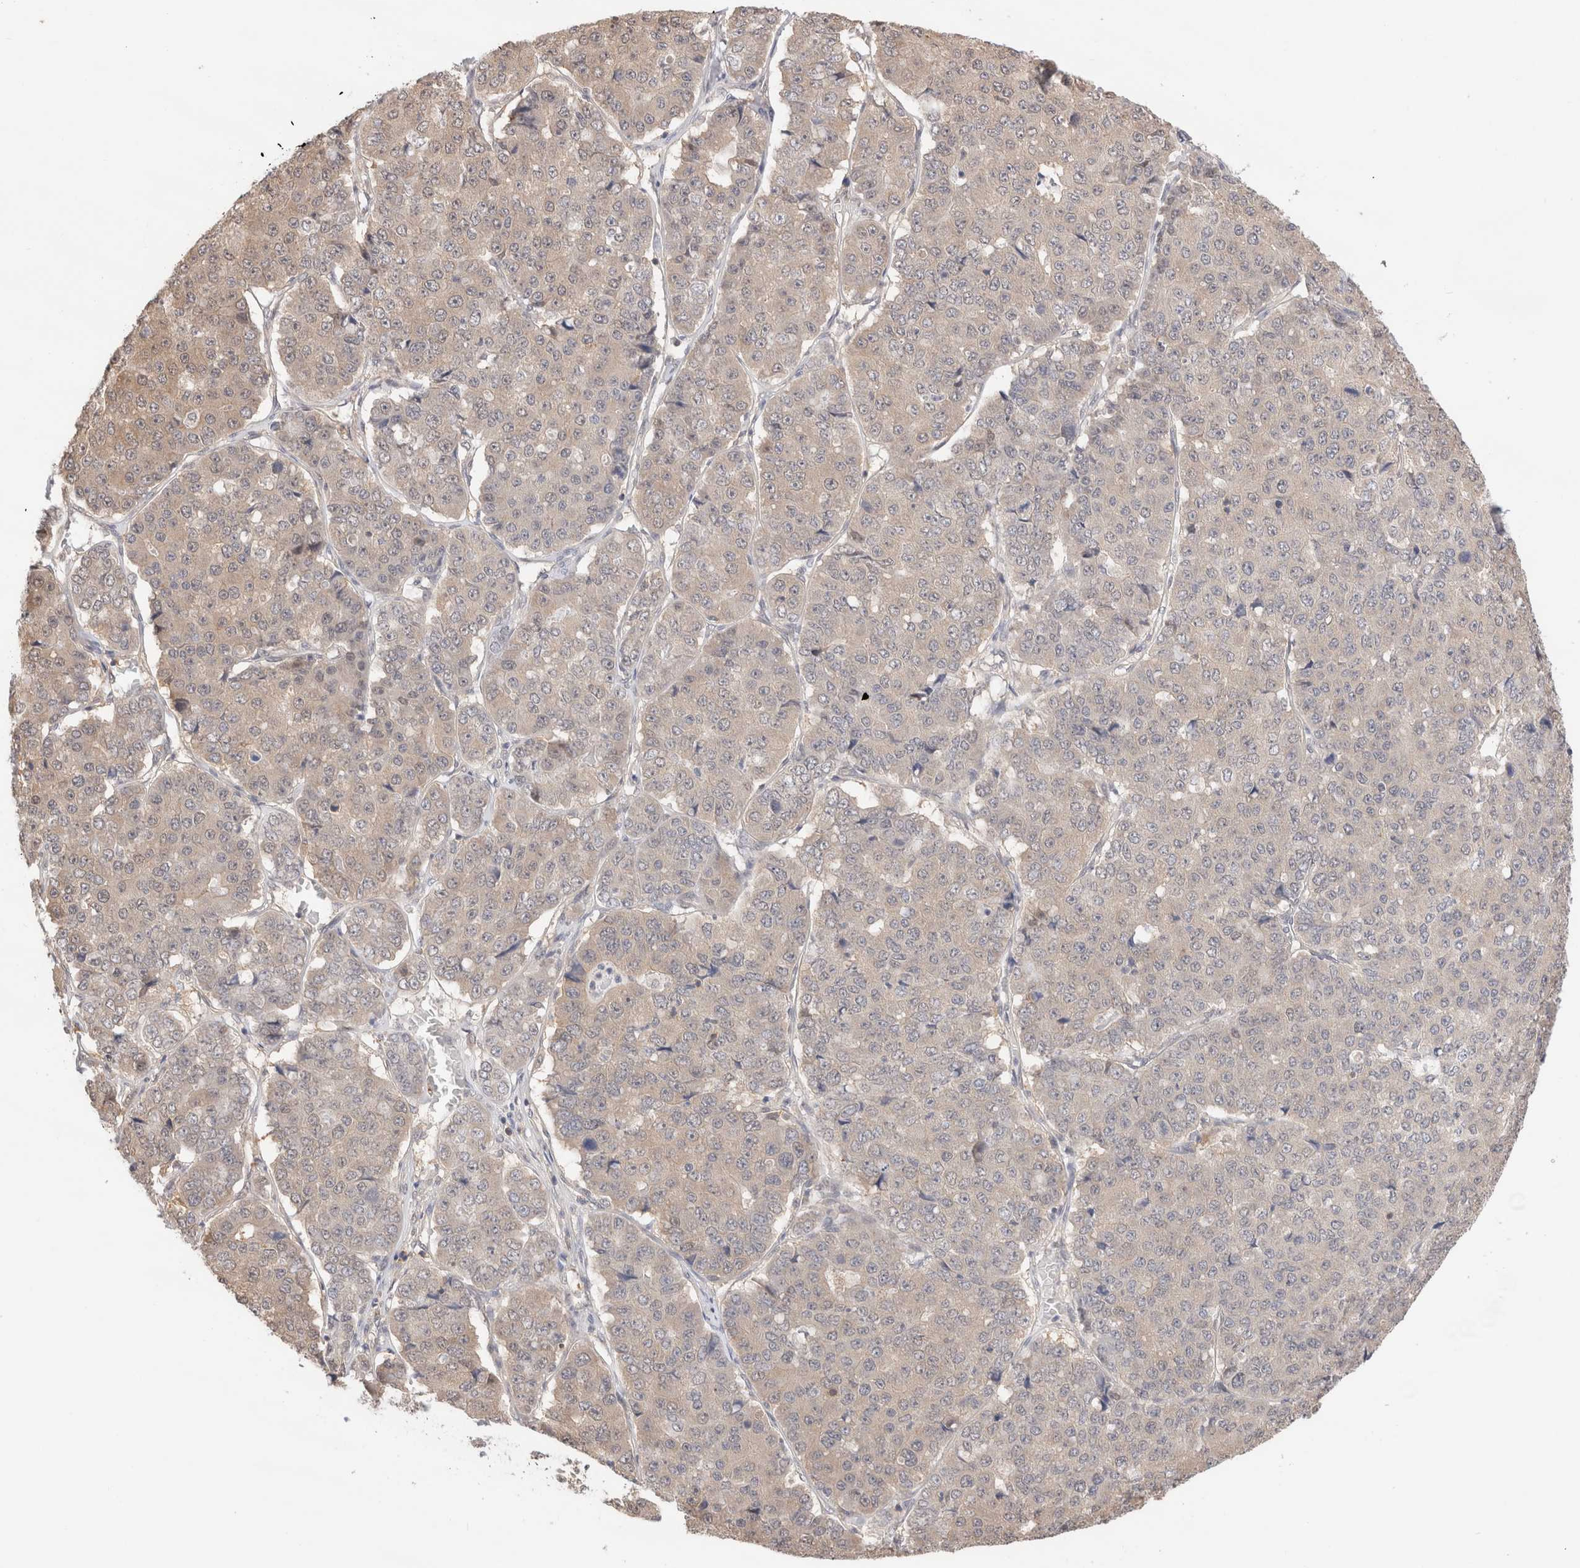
{"staining": {"intensity": "weak", "quantity": "25%-75%", "location": "cytoplasmic/membranous"}, "tissue": "pancreatic cancer", "cell_type": "Tumor cells", "image_type": "cancer", "snomed": [{"axis": "morphology", "description": "Adenocarcinoma, NOS"}, {"axis": "topography", "description": "Pancreas"}], "caption": "High-magnification brightfield microscopy of adenocarcinoma (pancreatic) stained with DAB (3,3'-diaminobenzidine) (brown) and counterstained with hematoxylin (blue). tumor cells exhibit weak cytoplasmic/membranous expression is present in about25%-75% of cells.", "gene": "C17orf97", "patient": {"sex": "male", "age": 50}}